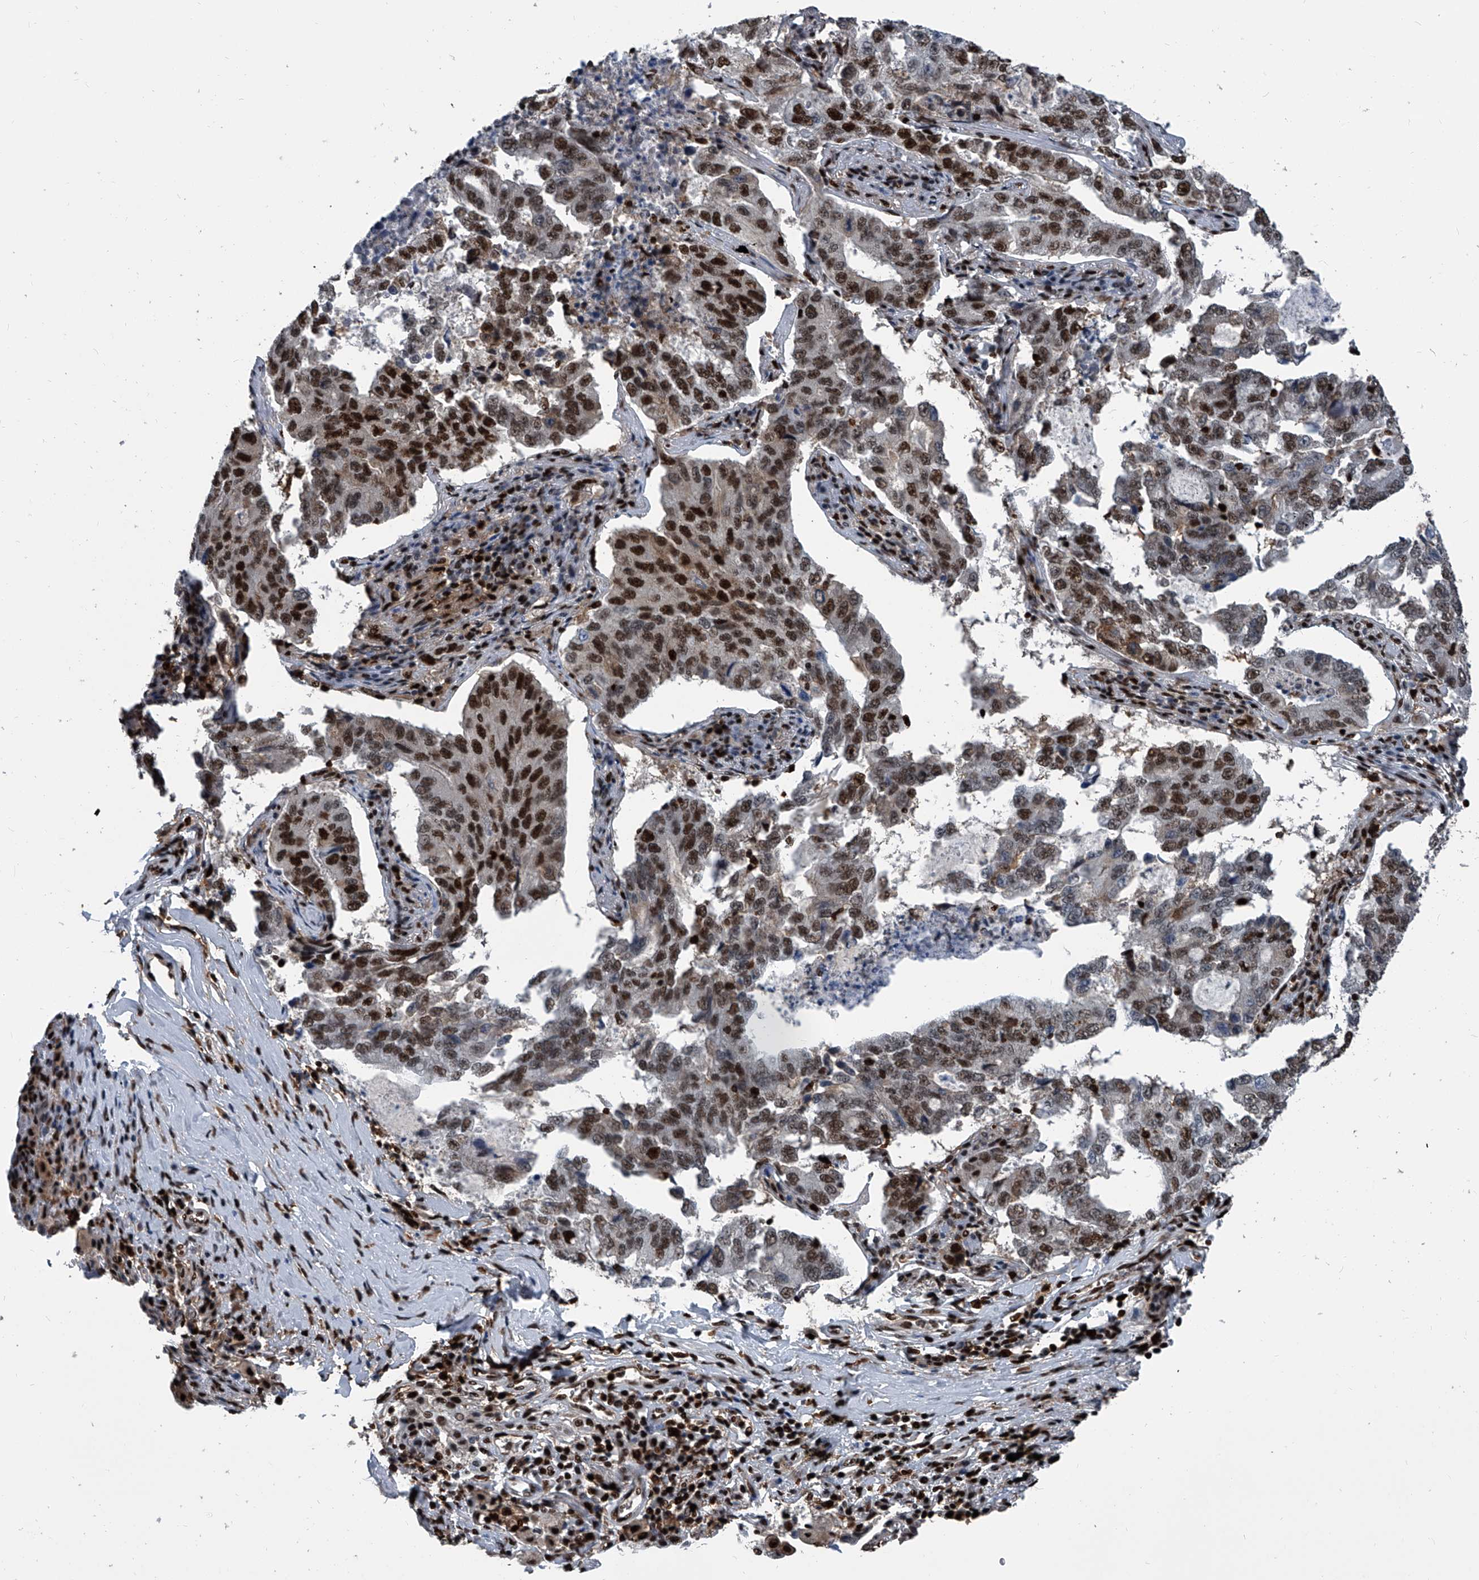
{"staining": {"intensity": "strong", "quantity": ">75%", "location": "nuclear"}, "tissue": "lung cancer", "cell_type": "Tumor cells", "image_type": "cancer", "snomed": [{"axis": "morphology", "description": "Adenocarcinoma, NOS"}, {"axis": "topography", "description": "Lung"}], "caption": "Protein expression analysis of human lung adenocarcinoma reveals strong nuclear expression in approximately >75% of tumor cells. (DAB (3,3'-diaminobenzidine) = brown stain, brightfield microscopy at high magnification).", "gene": "FKBP5", "patient": {"sex": "female", "age": 51}}